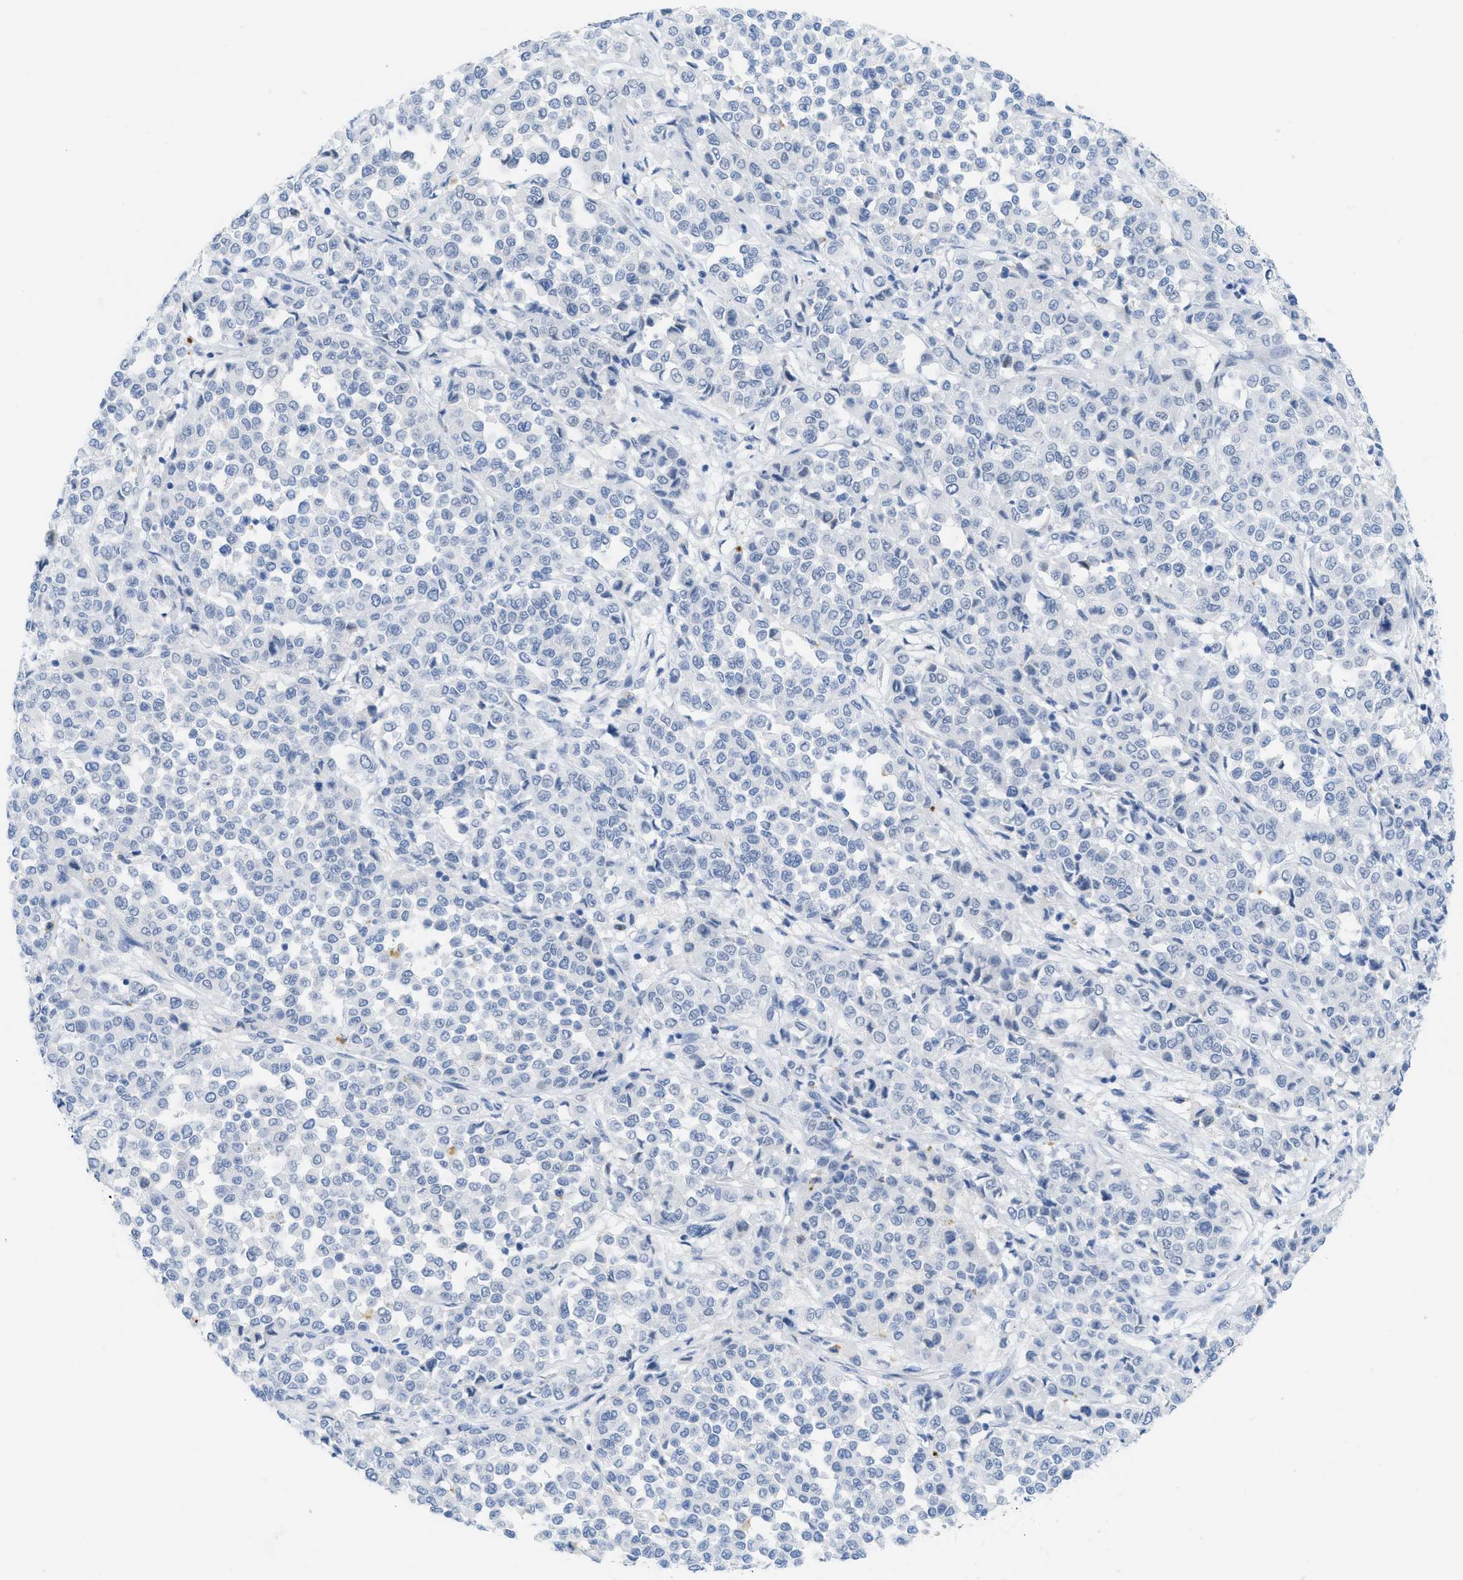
{"staining": {"intensity": "negative", "quantity": "none", "location": "none"}, "tissue": "melanoma", "cell_type": "Tumor cells", "image_type": "cancer", "snomed": [{"axis": "morphology", "description": "Malignant melanoma, Metastatic site"}, {"axis": "topography", "description": "Pancreas"}], "caption": "Malignant melanoma (metastatic site) stained for a protein using IHC exhibits no positivity tumor cells.", "gene": "WDR4", "patient": {"sex": "female", "age": 30}}